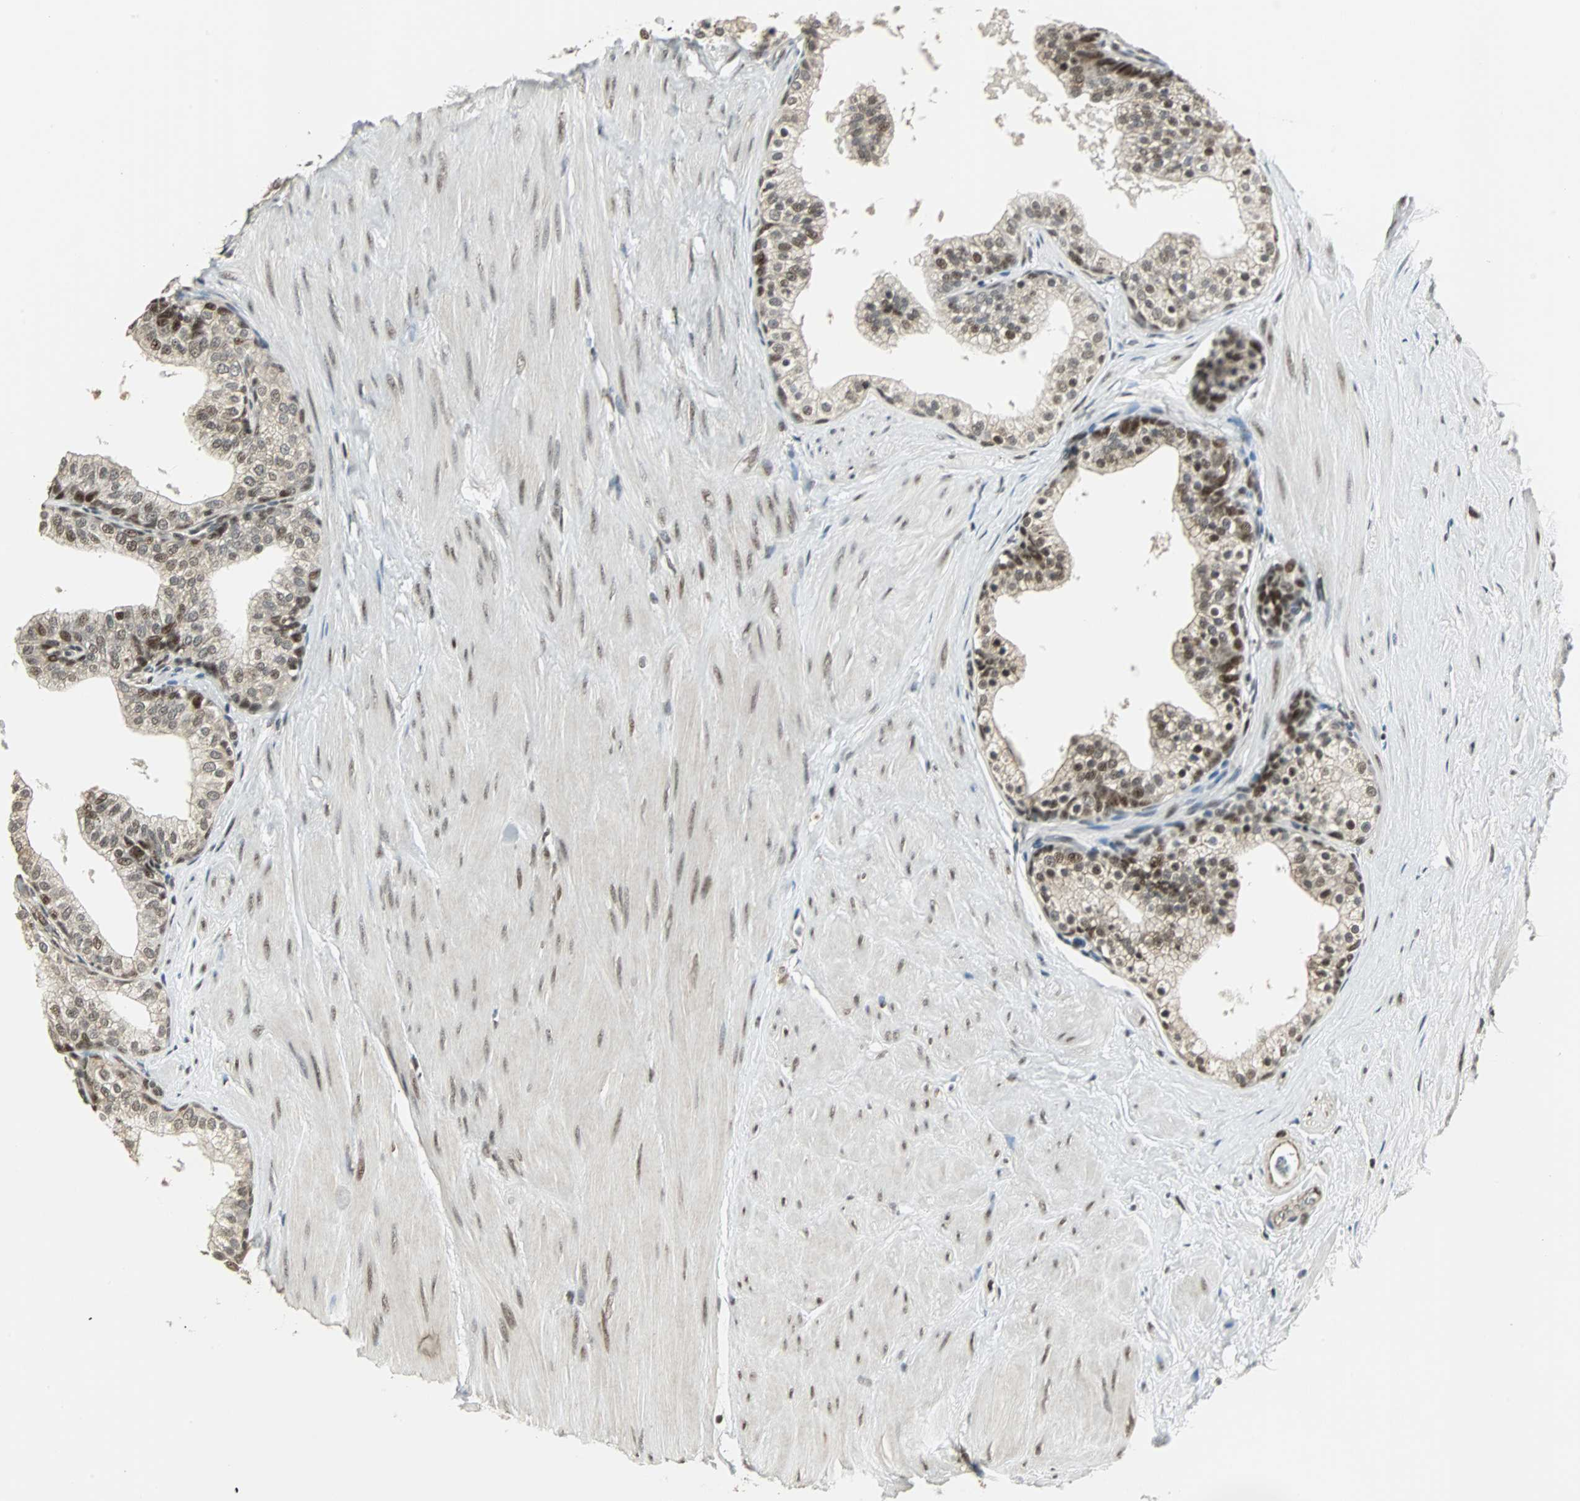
{"staining": {"intensity": "moderate", "quantity": ">75%", "location": "nuclear"}, "tissue": "prostate", "cell_type": "Glandular cells", "image_type": "normal", "snomed": [{"axis": "morphology", "description": "Normal tissue, NOS"}, {"axis": "topography", "description": "Prostate"}], "caption": "An image showing moderate nuclear staining in approximately >75% of glandular cells in normal prostate, as visualized by brown immunohistochemical staining.", "gene": "MED4", "patient": {"sex": "male", "age": 60}}